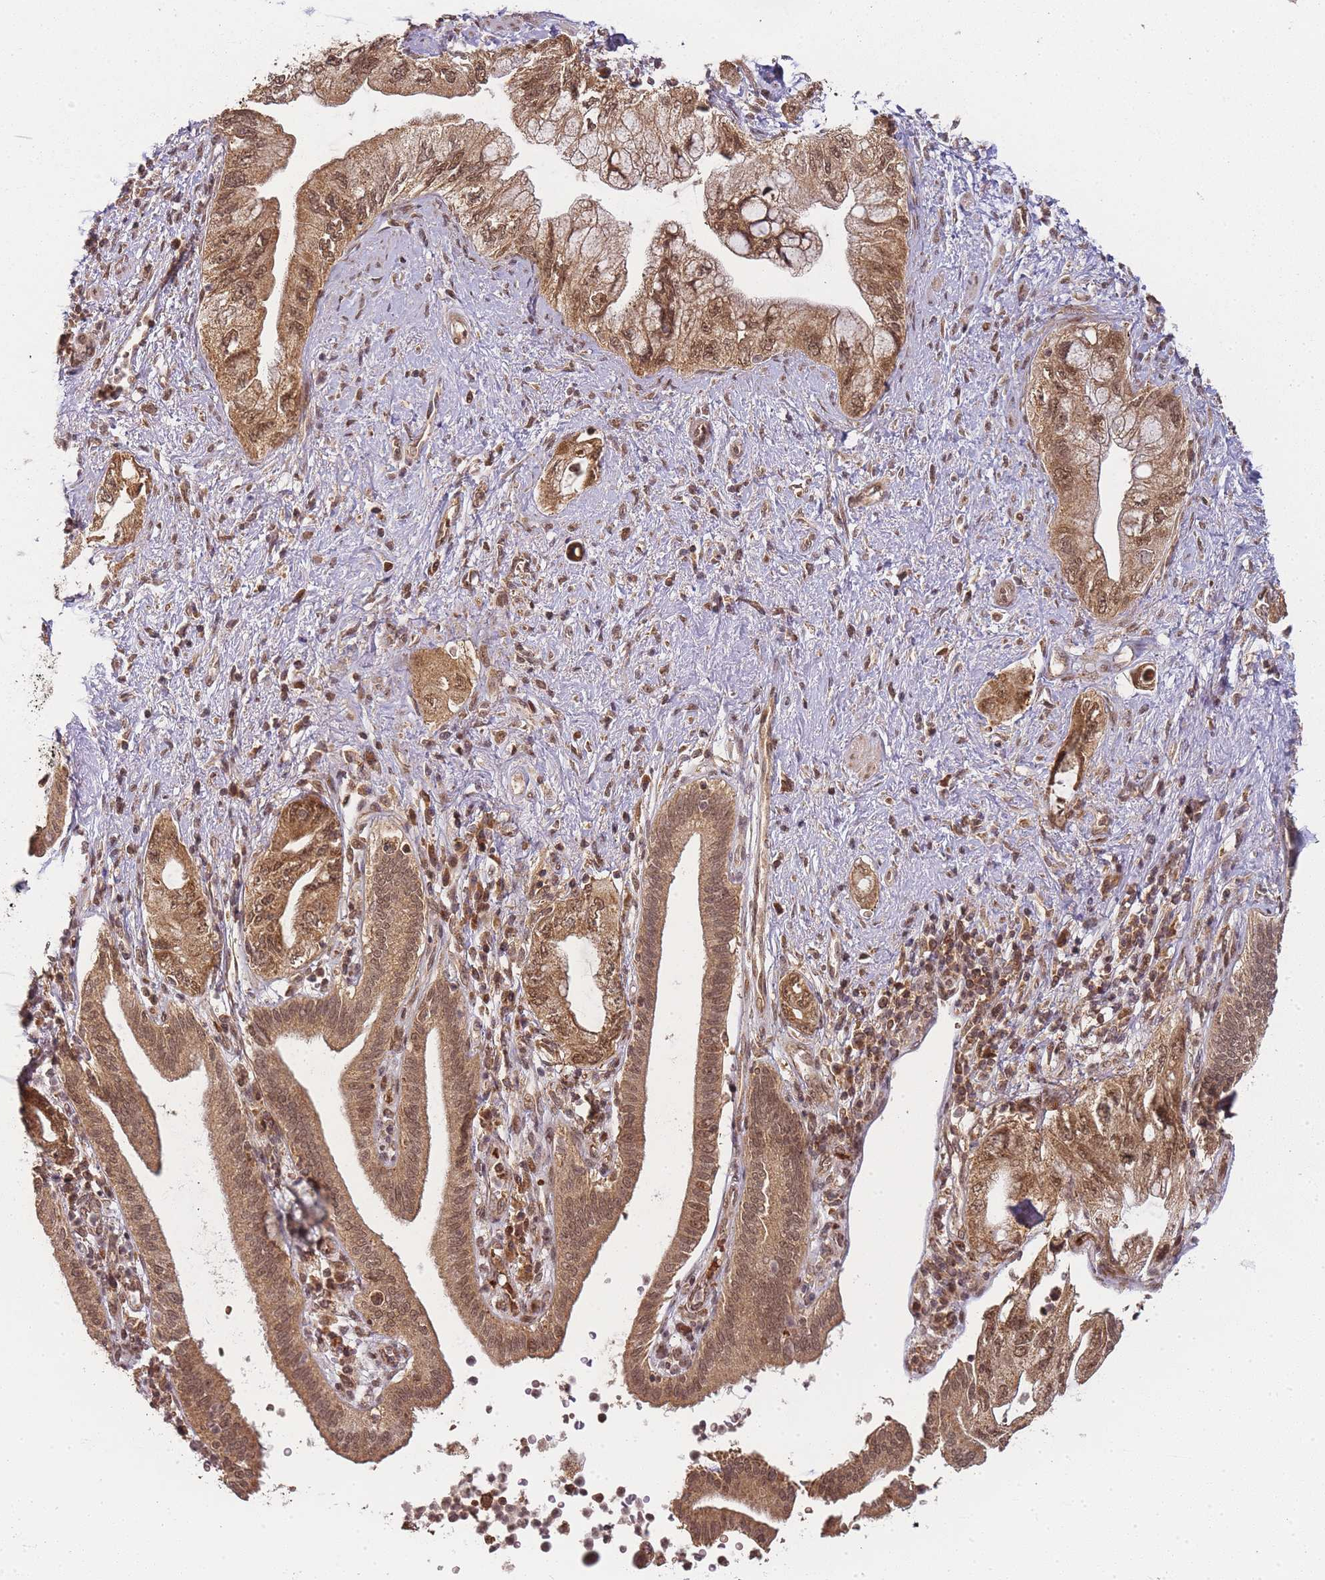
{"staining": {"intensity": "moderate", "quantity": ">75%", "location": "cytoplasmic/membranous,nuclear"}, "tissue": "pancreatic cancer", "cell_type": "Tumor cells", "image_type": "cancer", "snomed": [{"axis": "morphology", "description": "Adenocarcinoma, NOS"}, {"axis": "topography", "description": "Pancreas"}], "caption": "Pancreatic cancer stained with DAB IHC shows medium levels of moderate cytoplasmic/membranous and nuclear positivity in about >75% of tumor cells.", "gene": "ZNF497", "patient": {"sex": "female", "age": 73}}